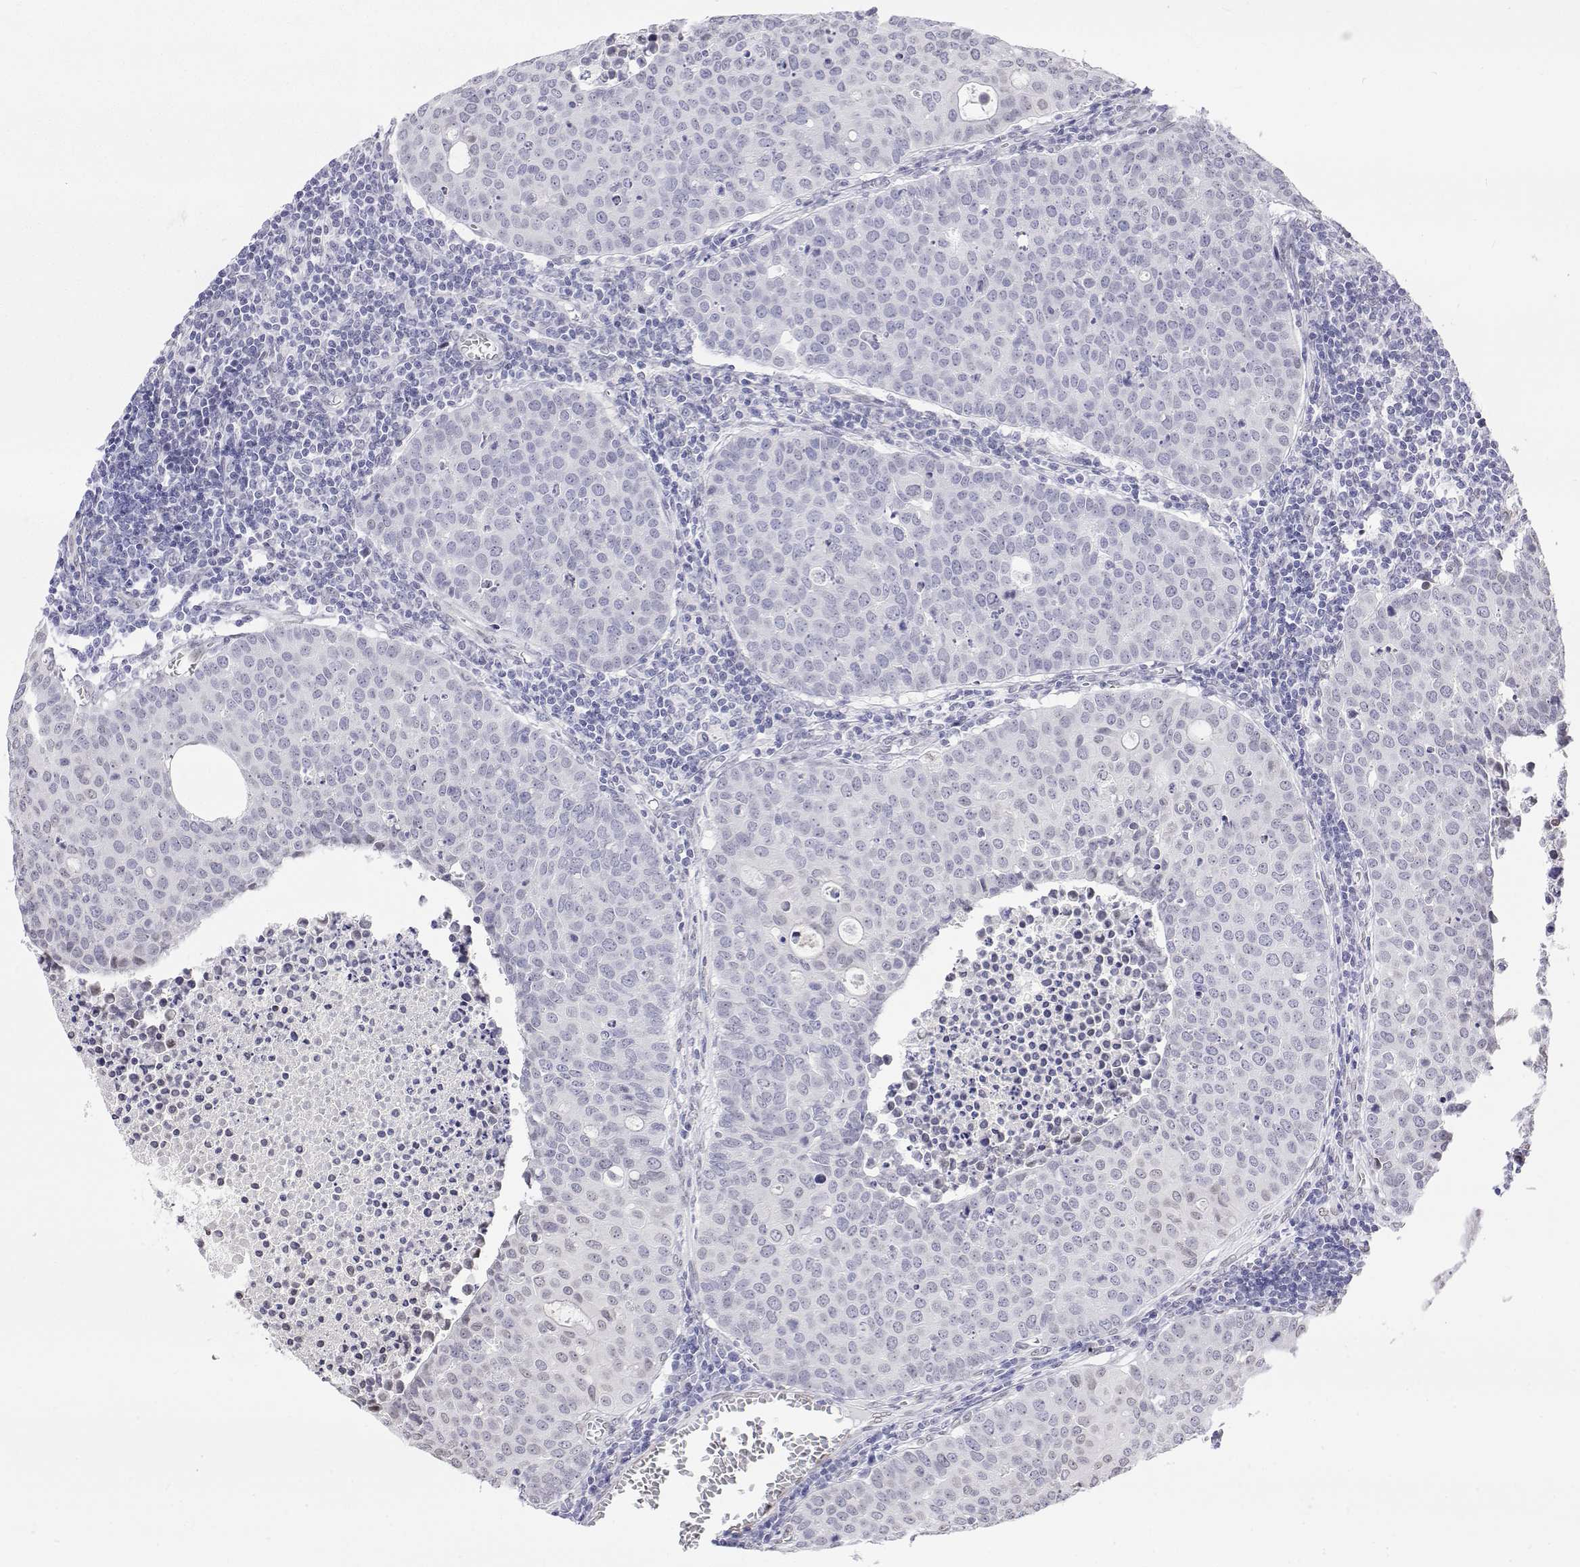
{"staining": {"intensity": "negative", "quantity": "none", "location": "none"}, "tissue": "carcinoid", "cell_type": "Tumor cells", "image_type": "cancer", "snomed": [{"axis": "morphology", "description": "Carcinoid, malignant, NOS"}, {"axis": "topography", "description": "Colon"}], "caption": "Protein analysis of malignant carcinoid reveals no significant expression in tumor cells.", "gene": "ZNF532", "patient": {"sex": "male", "age": 81}}